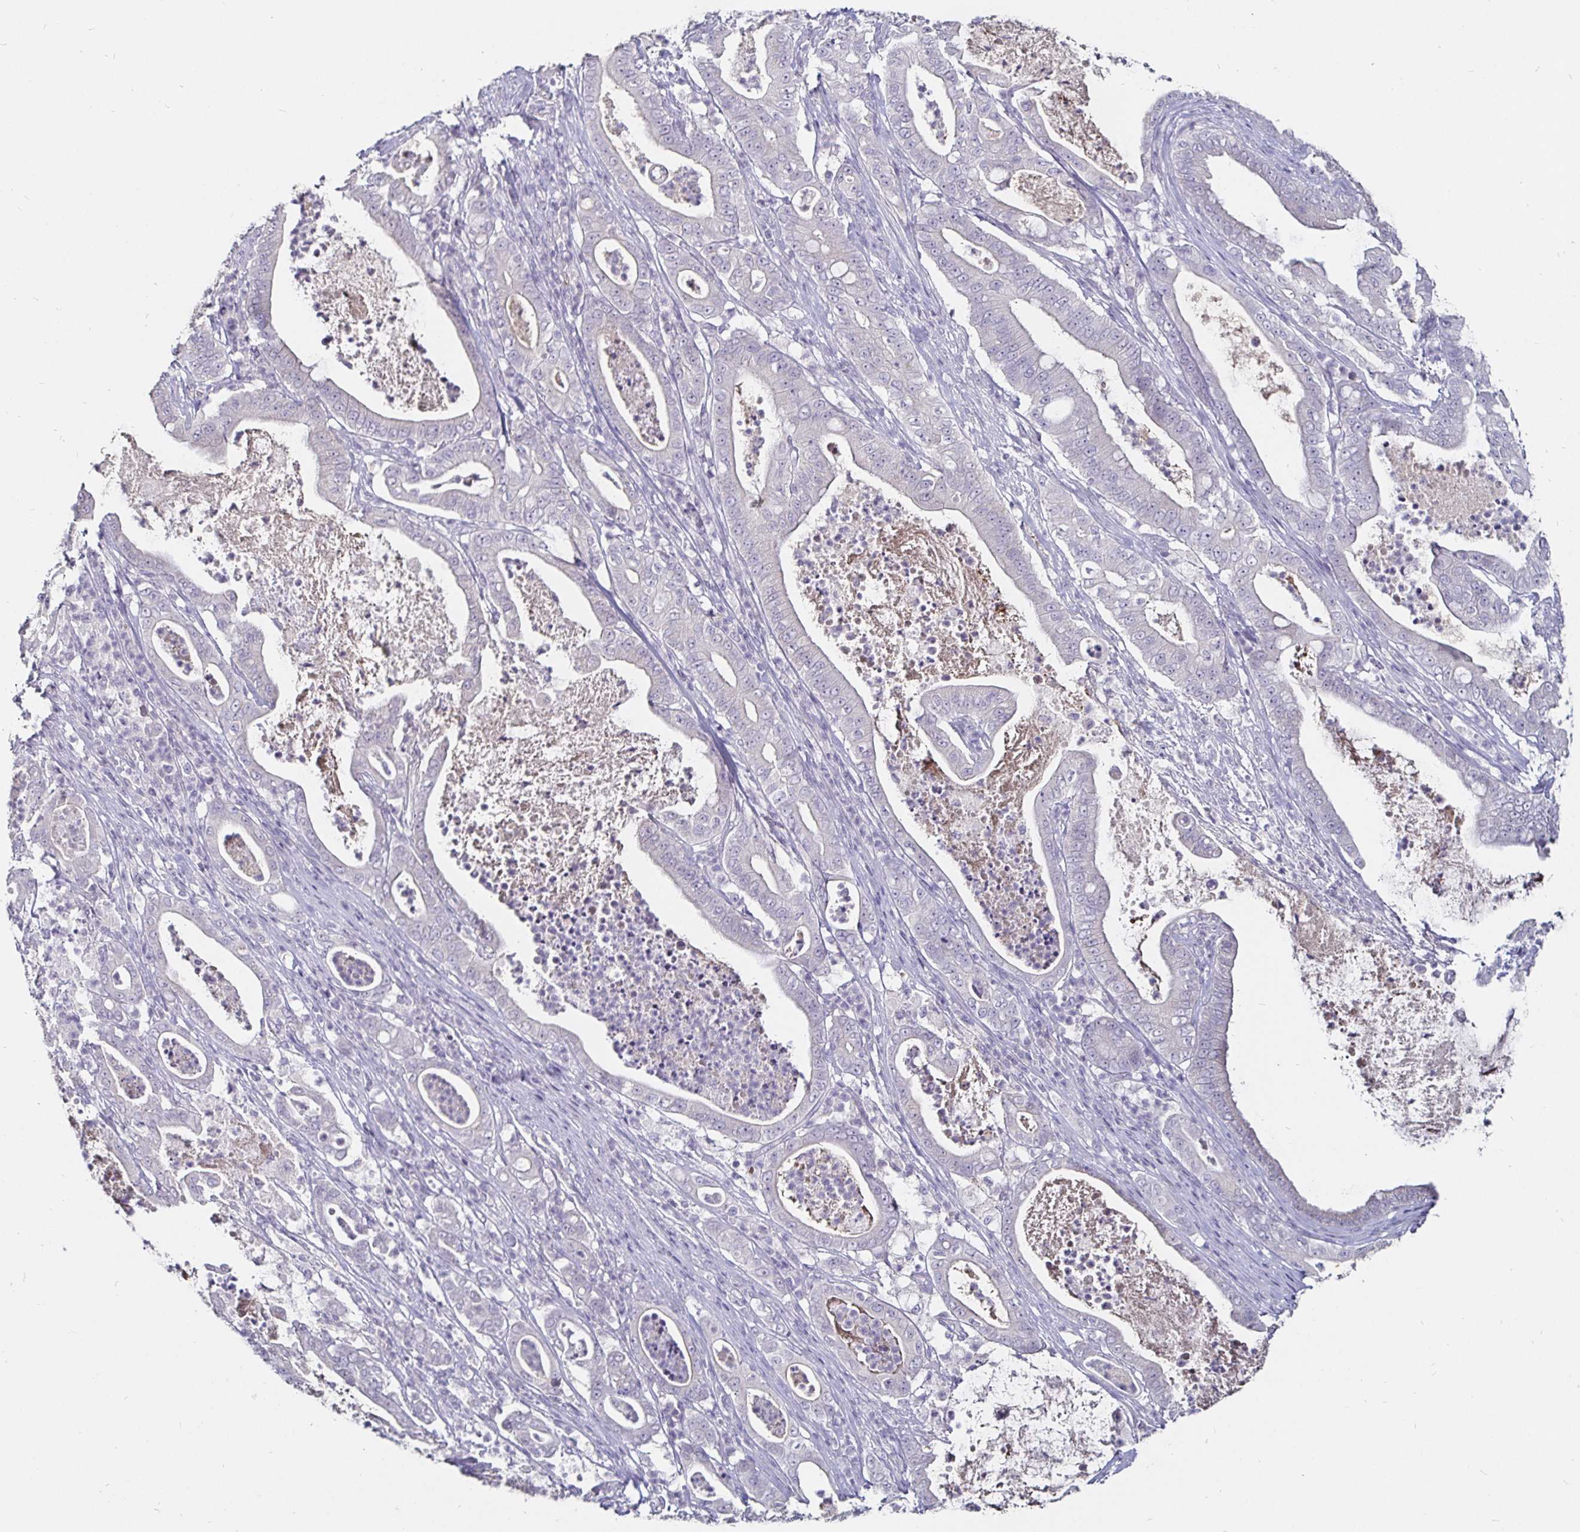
{"staining": {"intensity": "negative", "quantity": "none", "location": "none"}, "tissue": "pancreatic cancer", "cell_type": "Tumor cells", "image_type": "cancer", "snomed": [{"axis": "morphology", "description": "Adenocarcinoma, NOS"}, {"axis": "topography", "description": "Pancreas"}], "caption": "Tumor cells are negative for protein expression in human pancreatic cancer (adenocarcinoma).", "gene": "FAIM2", "patient": {"sex": "male", "age": 71}}